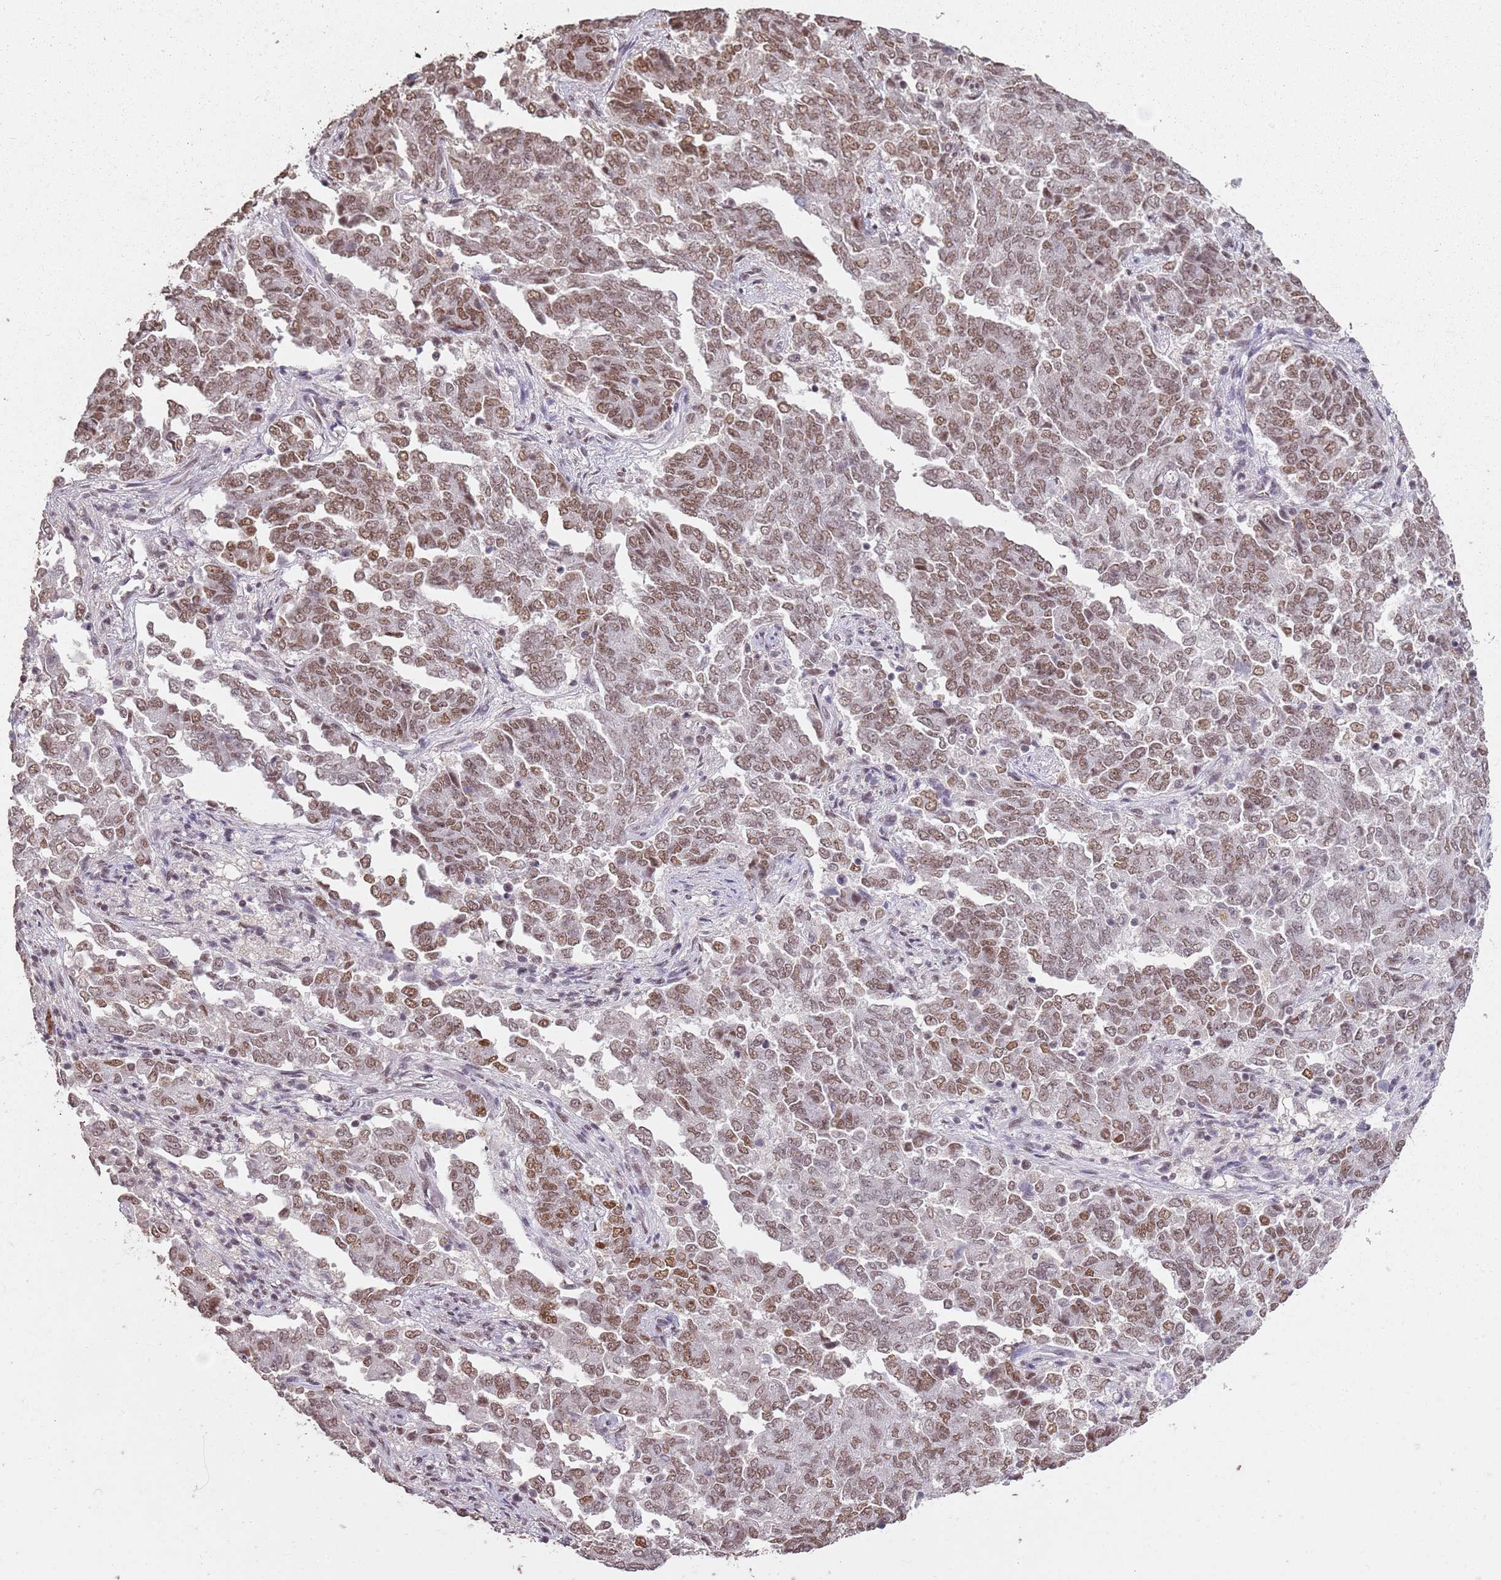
{"staining": {"intensity": "moderate", "quantity": ">75%", "location": "nuclear"}, "tissue": "endometrial cancer", "cell_type": "Tumor cells", "image_type": "cancer", "snomed": [{"axis": "morphology", "description": "Adenocarcinoma, NOS"}, {"axis": "topography", "description": "Endometrium"}], "caption": "High-magnification brightfield microscopy of adenocarcinoma (endometrial) stained with DAB (brown) and counterstained with hematoxylin (blue). tumor cells exhibit moderate nuclear staining is appreciated in approximately>75% of cells. (DAB IHC, brown staining for protein, blue staining for nuclei).", "gene": "ARL14EP", "patient": {"sex": "female", "age": 80}}